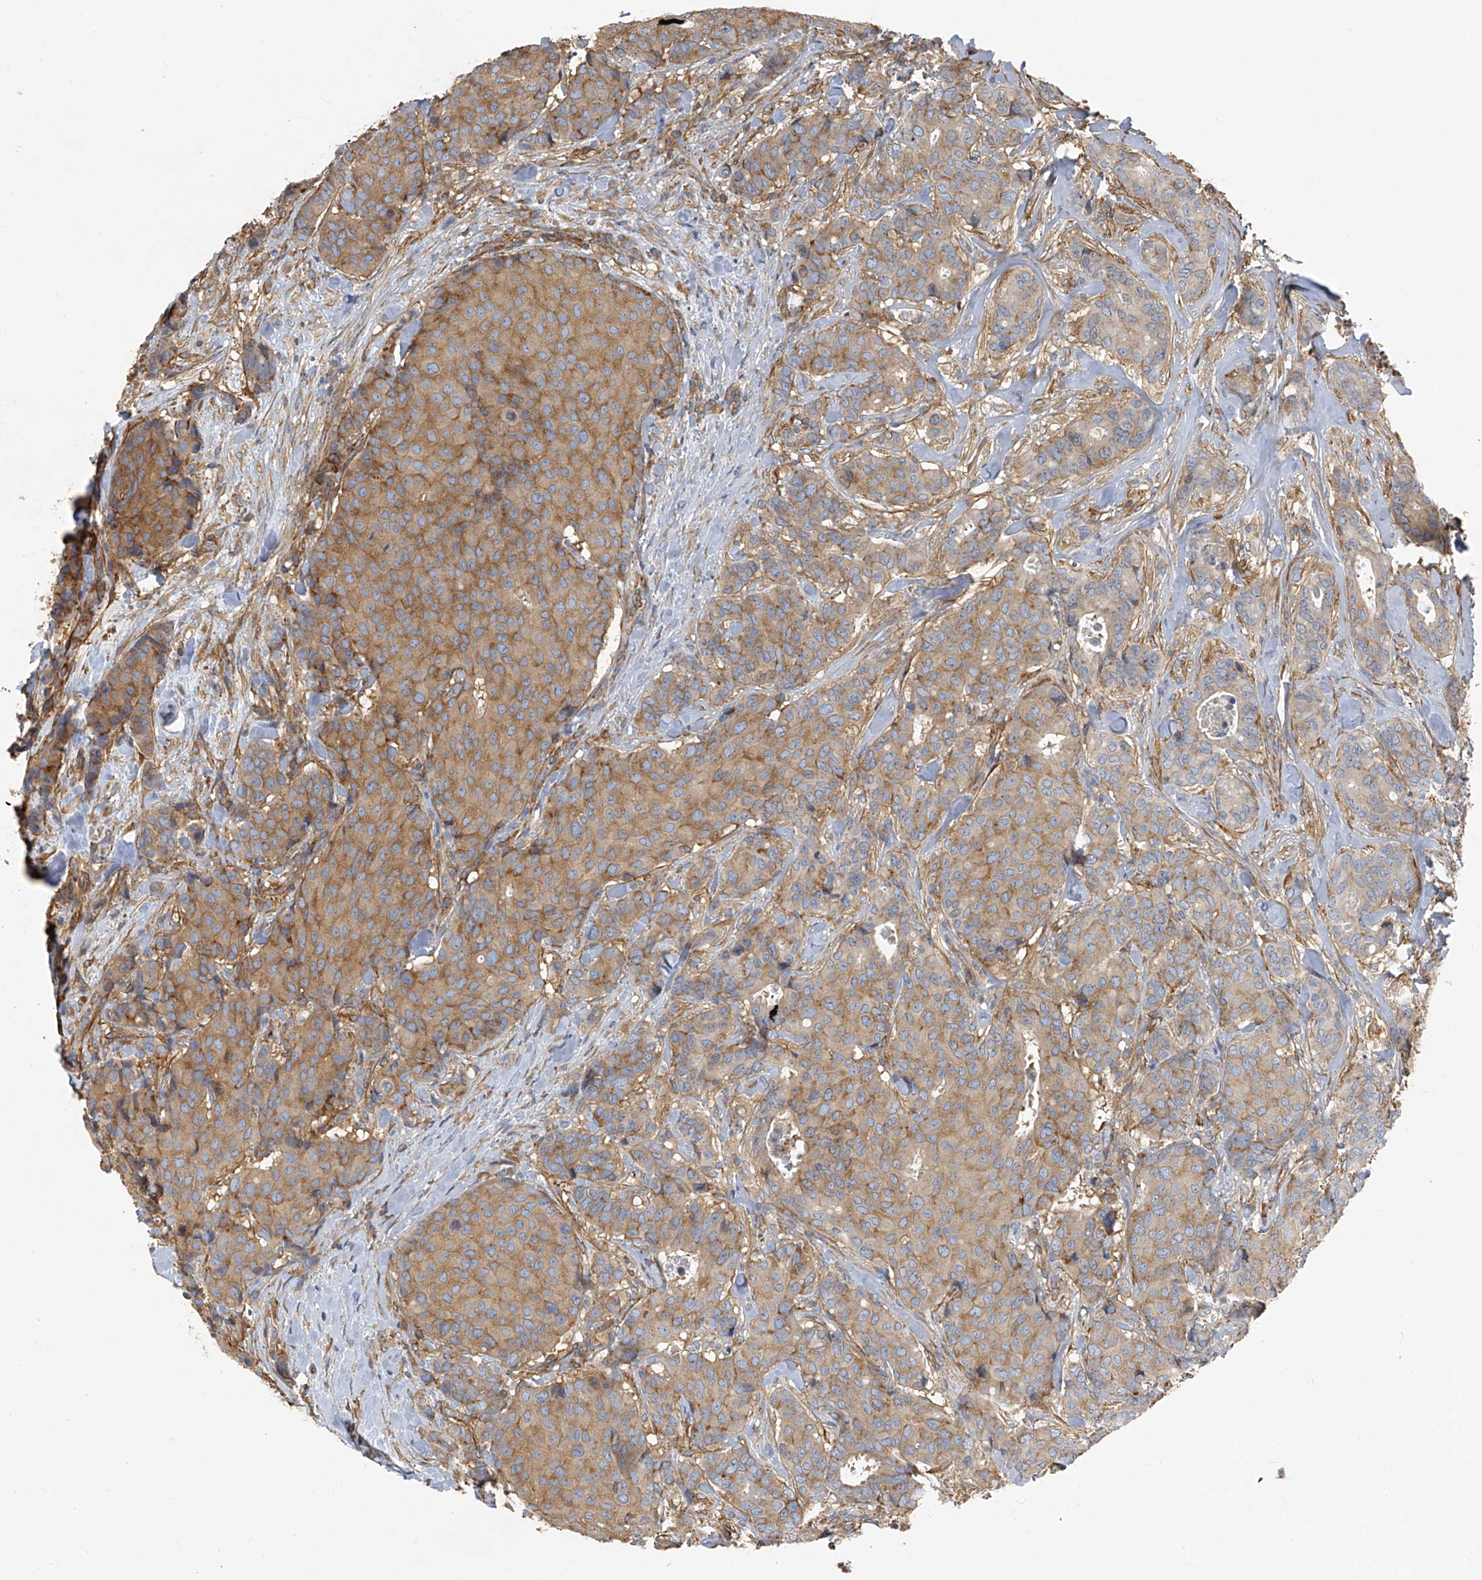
{"staining": {"intensity": "moderate", "quantity": ">75%", "location": "cytoplasmic/membranous"}, "tissue": "breast cancer", "cell_type": "Tumor cells", "image_type": "cancer", "snomed": [{"axis": "morphology", "description": "Duct carcinoma"}, {"axis": "topography", "description": "Breast"}], "caption": "Brown immunohistochemical staining in human breast cancer demonstrates moderate cytoplasmic/membranous positivity in about >75% of tumor cells. Using DAB (brown) and hematoxylin (blue) stains, captured at high magnification using brightfield microscopy.", "gene": "SEPTIN7", "patient": {"sex": "female", "age": 75}}